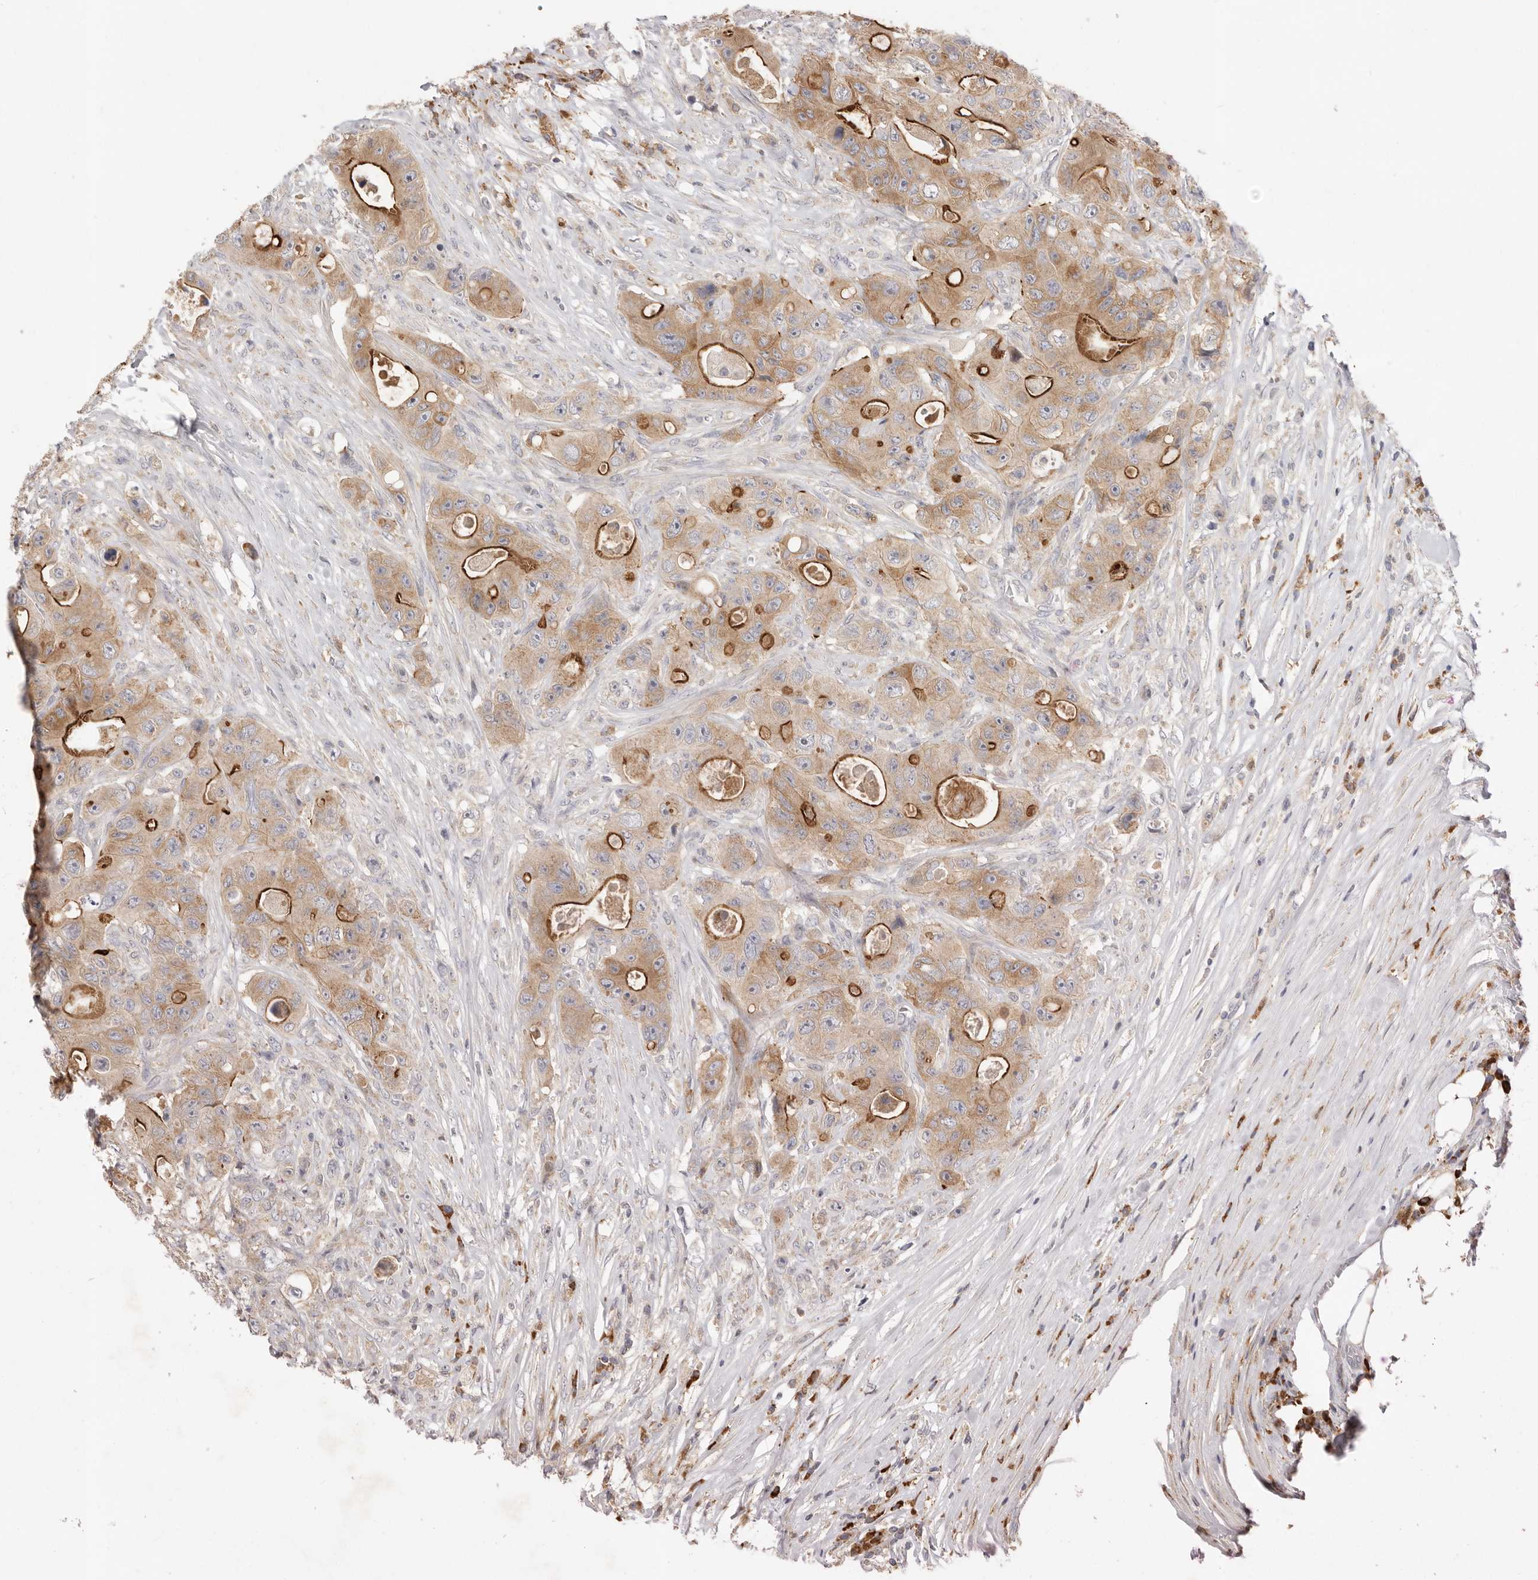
{"staining": {"intensity": "moderate", "quantity": ">75%", "location": "cytoplasmic/membranous"}, "tissue": "colorectal cancer", "cell_type": "Tumor cells", "image_type": "cancer", "snomed": [{"axis": "morphology", "description": "Adenocarcinoma, NOS"}, {"axis": "topography", "description": "Colon"}], "caption": "Tumor cells reveal moderate cytoplasmic/membranous expression in approximately >75% of cells in colorectal cancer.", "gene": "USH1C", "patient": {"sex": "female", "age": 46}}